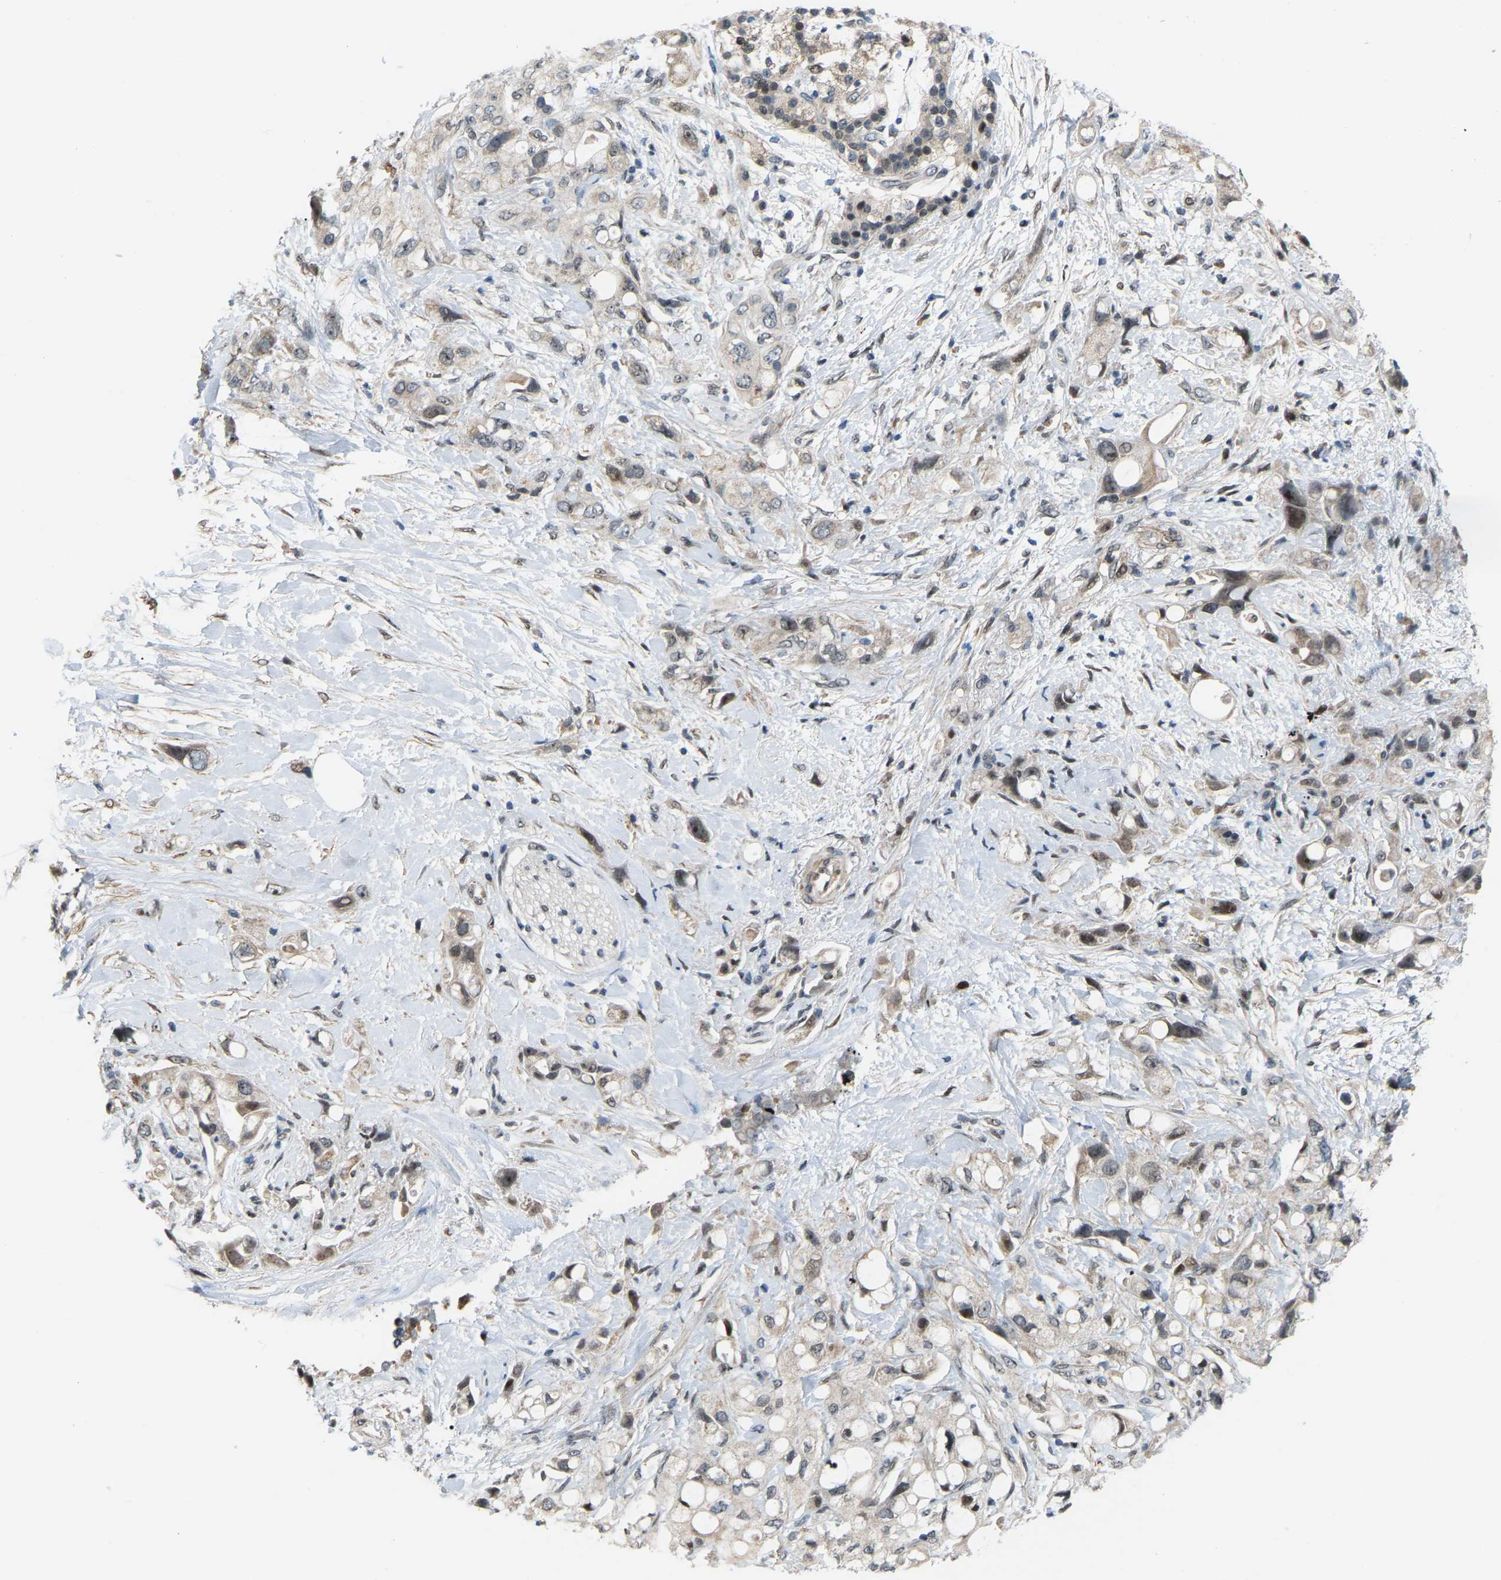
{"staining": {"intensity": "weak", "quantity": "<25%", "location": "cytoplasmic/membranous"}, "tissue": "pancreatic cancer", "cell_type": "Tumor cells", "image_type": "cancer", "snomed": [{"axis": "morphology", "description": "Adenocarcinoma, NOS"}, {"axis": "topography", "description": "Pancreas"}], "caption": "Immunohistochemistry (IHC) photomicrograph of human adenocarcinoma (pancreatic) stained for a protein (brown), which displays no staining in tumor cells.", "gene": "CROT", "patient": {"sex": "female", "age": 56}}